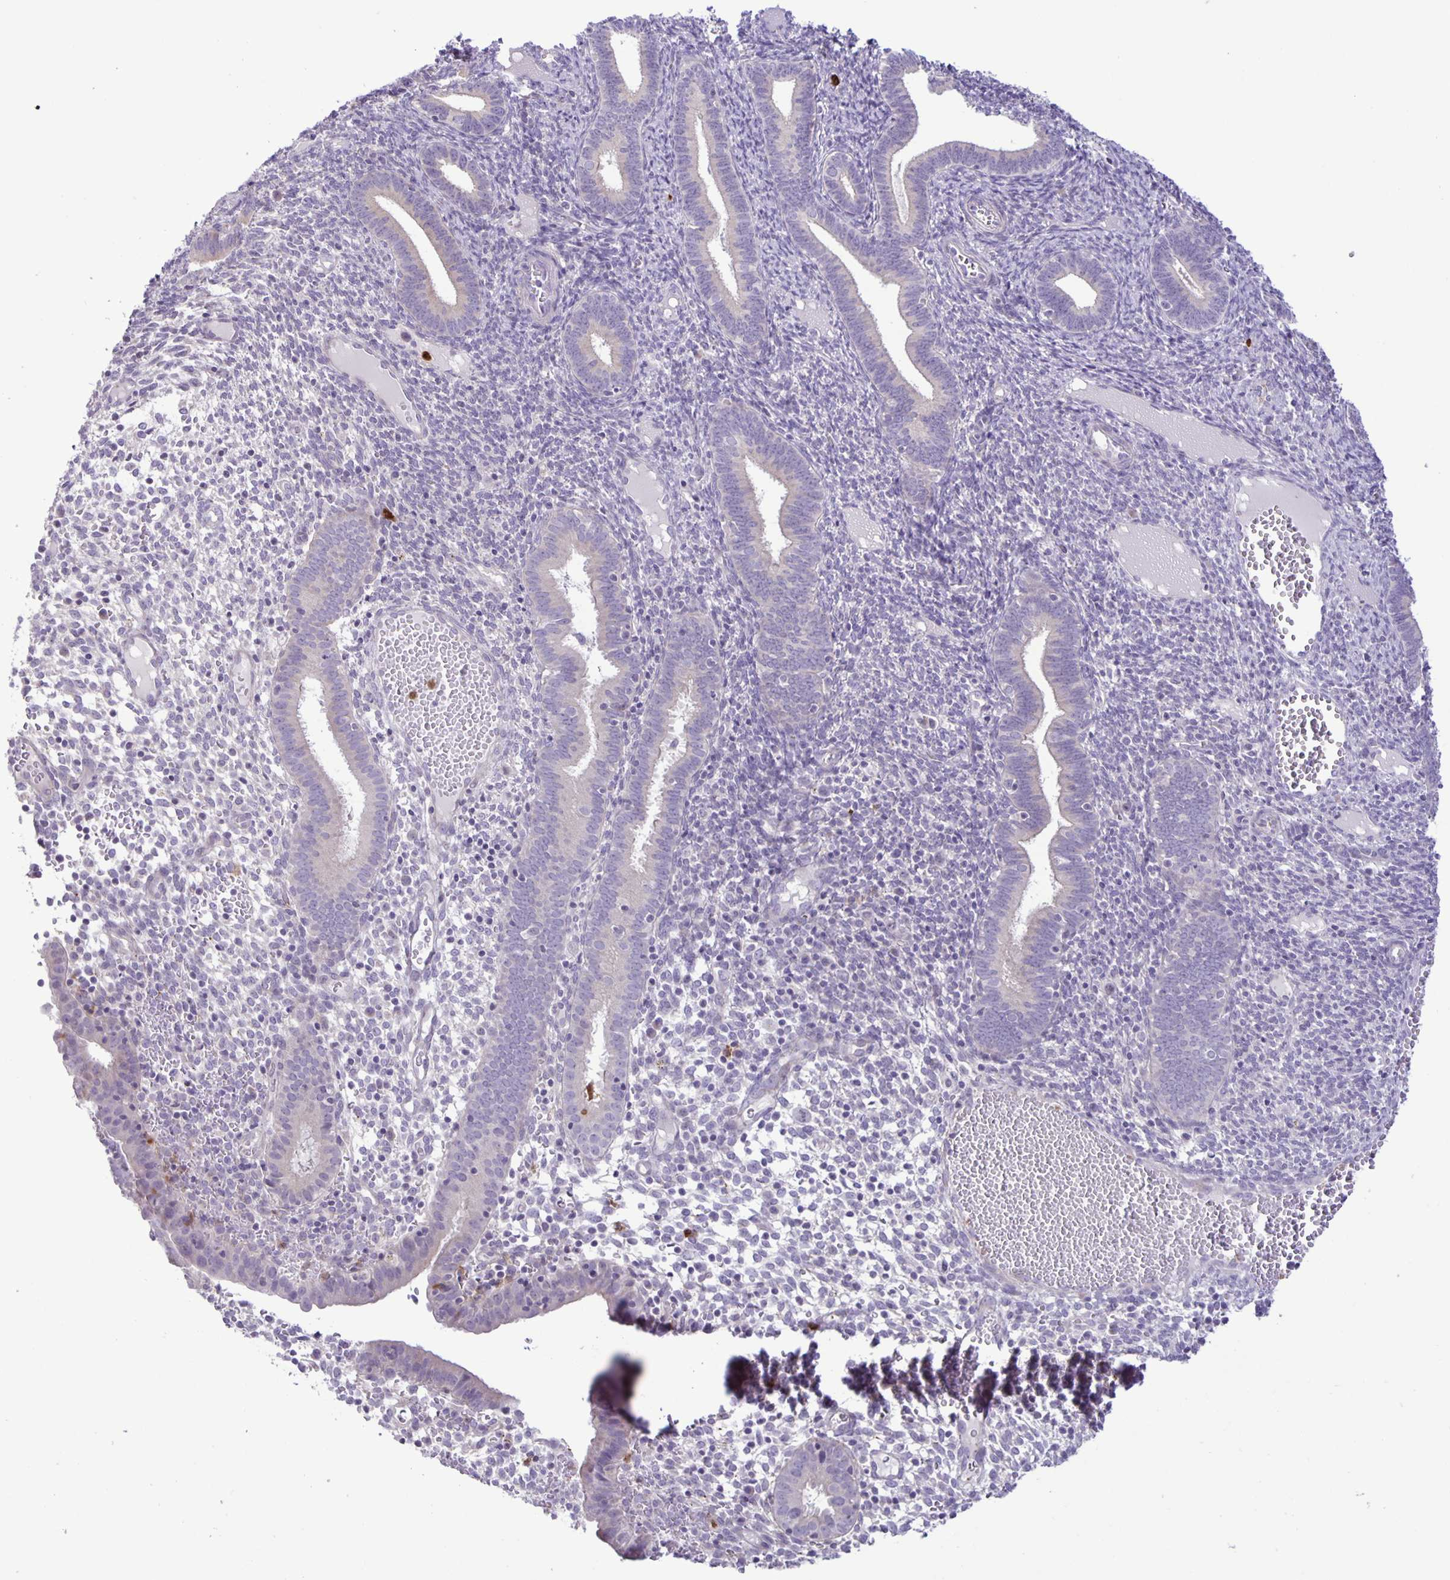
{"staining": {"intensity": "negative", "quantity": "none", "location": "none"}, "tissue": "endometrium", "cell_type": "Cells in endometrial stroma", "image_type": "normal", "snomed": [{"axis": "morphology", "description": "Normal tissue, NOS"}, {"axis": "topography", "description": "Endometrium"}], "caption": "This is a micrograph of IHC staining of normal endometrium, which shows no expression in cells in endometrial stroma. The staining was performed using DAB to visualize the protein expression in brown, while the nuclei were stained in blue with hematoxylin (Magnification: 20x).", "gene": "ADCK1", "patient": {"sex": "female", "age": 41}}